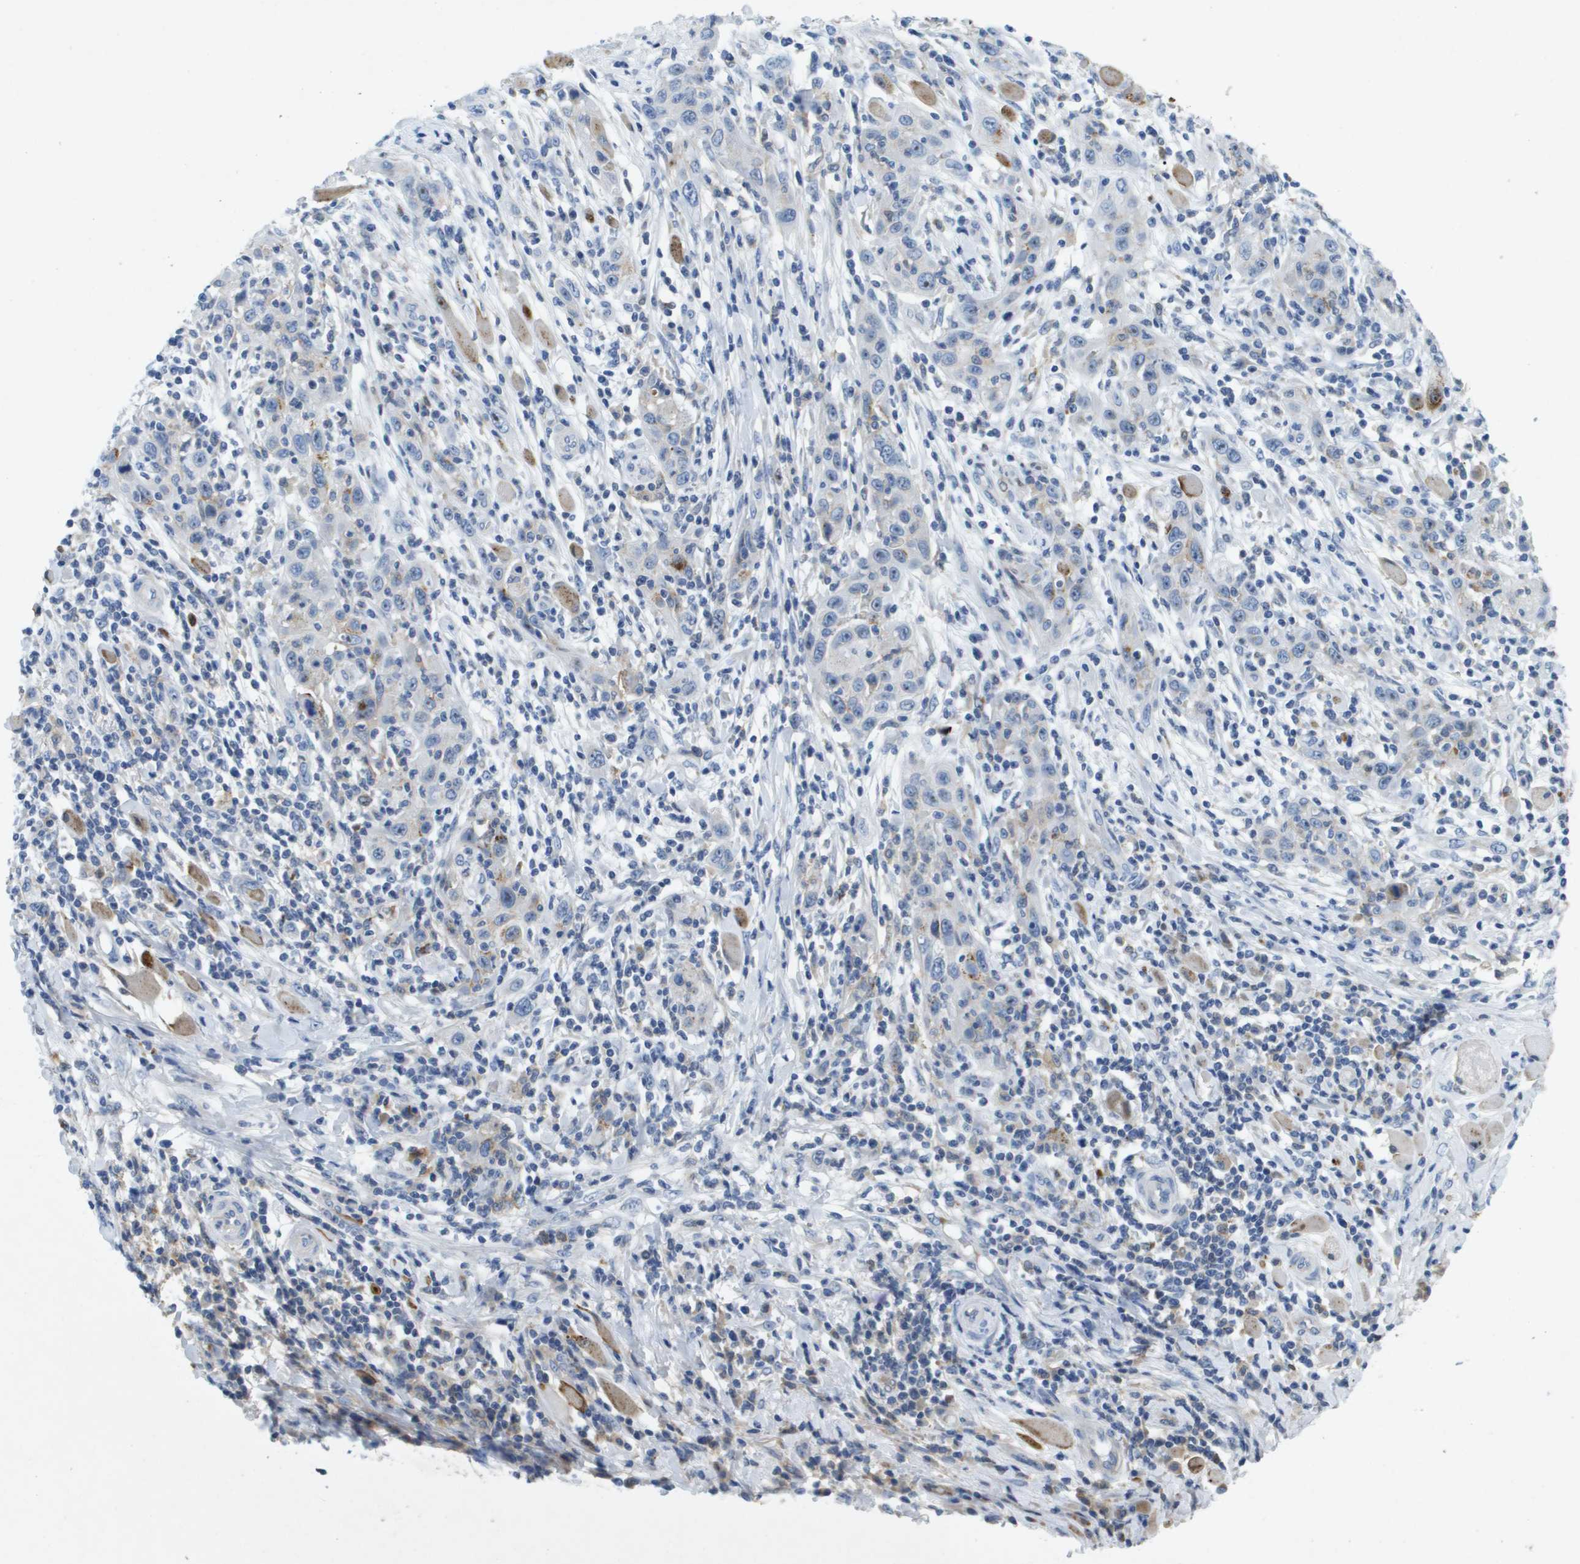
{"staining": {"intensity": "negative", "quantity": "none", "location": "none"}, "tissue": "skin cancer", "cell_type": "Tumor cells", "image_type": "cancer", "snomed": [{"axis": "morphology", "description": "Squamous cell carcinoma, NOS"}, {"axis": "topography", "description": "Skin"}], "caption": "Tumor cells show no significant protein staining in skin cancer.", "gene": "LIPG", "patient": {"sex": "female", "age": 88}}